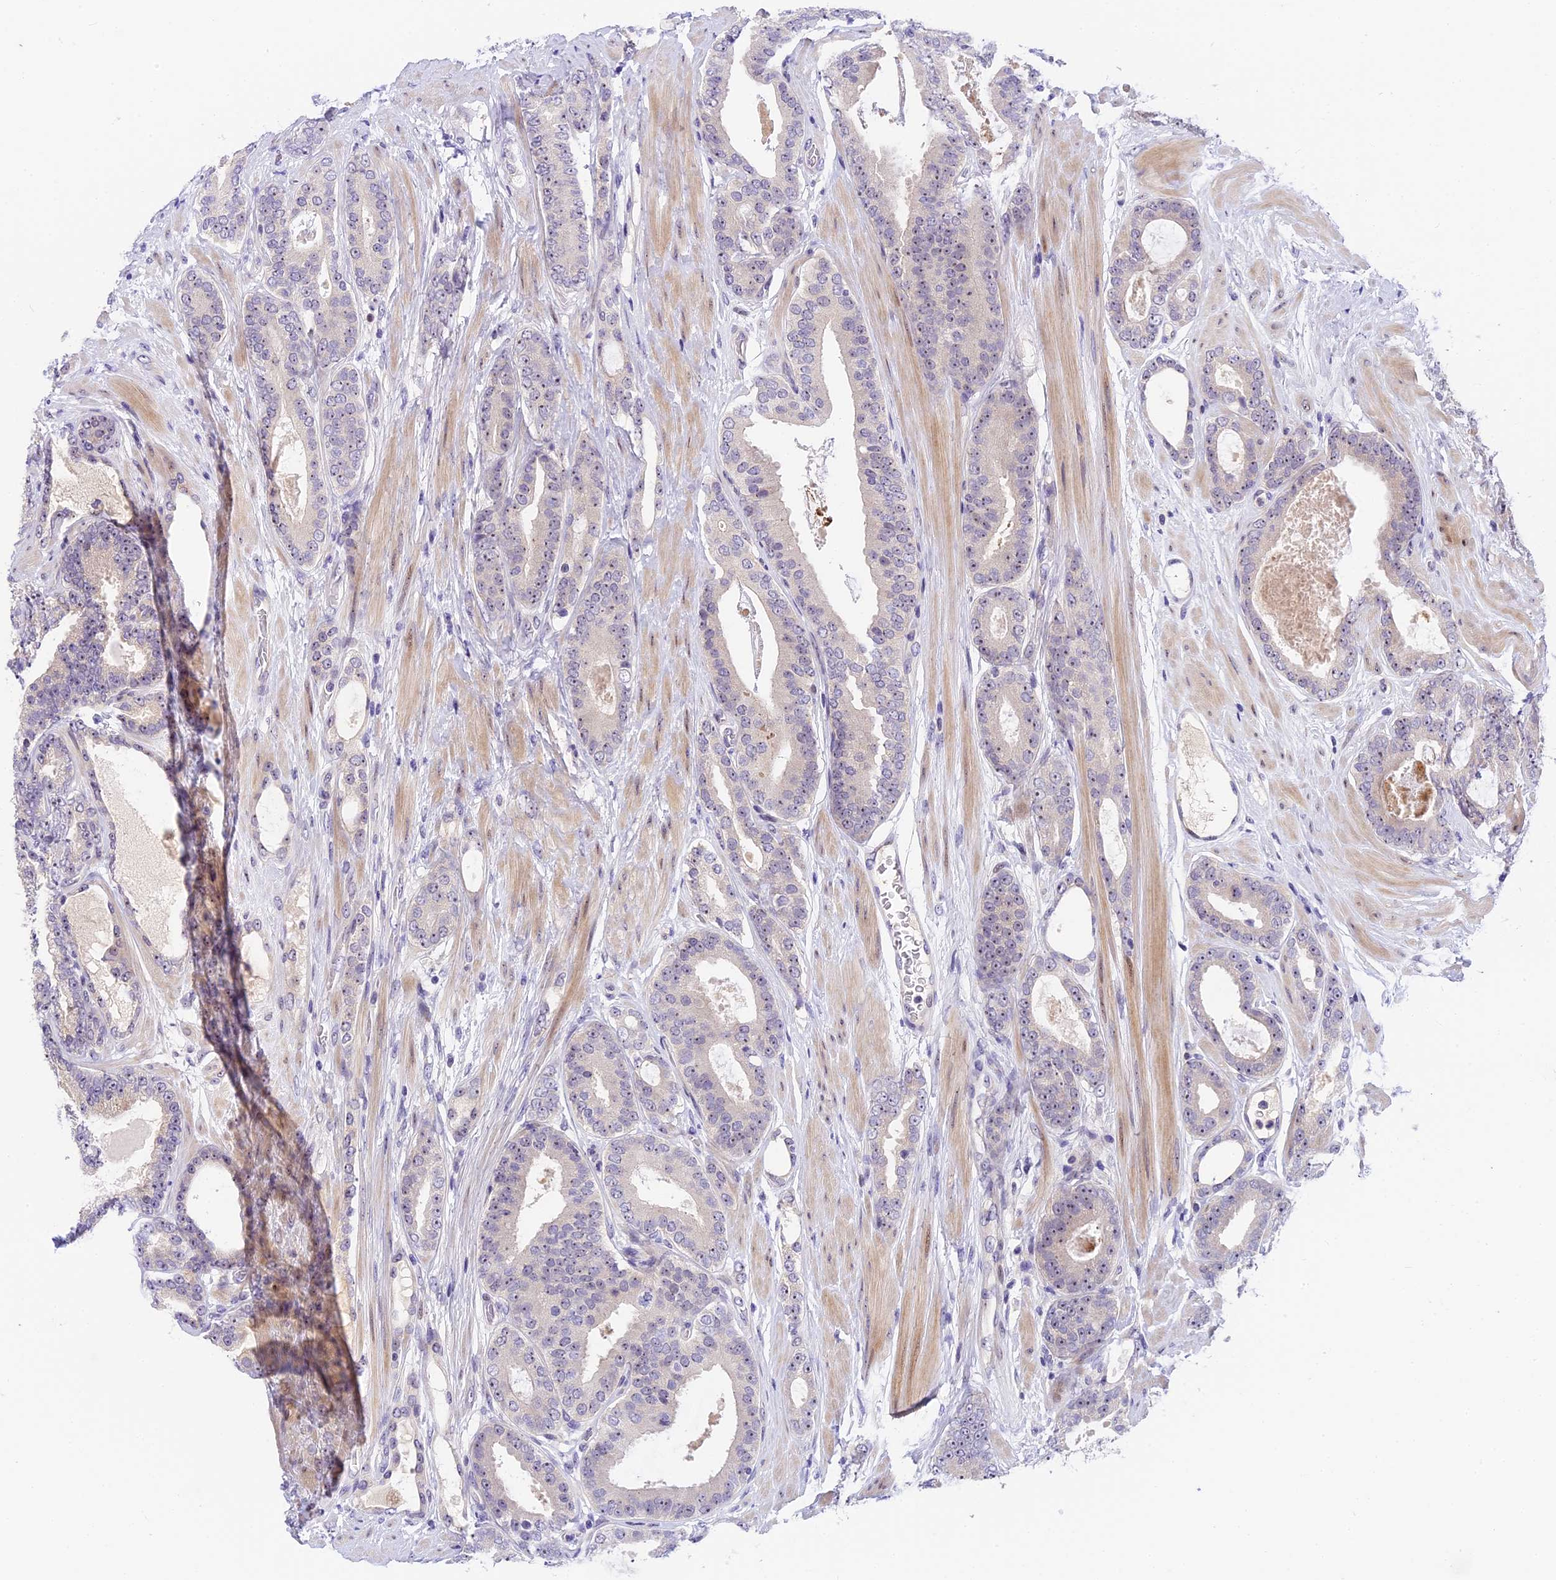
{"staining": {"intensity": "negative", "quantity": "none", "location": "none"}, "tissue": "prostate cancer", "cell_type": "Tumor cells", "image_type": "cancer", "snomed": [{"axis": "morphology", "description": "Adenocarcinoma, High grade"}, {"axis": "topography", "description": "Prostate"}], "caption": "Tumor cells show no significant staining in prostate cancer (high-grade adenocarcinoma). Brightfield microscopy of immunohistochemistry (IHC) stained with DAB (brown) and hematoxylin (blue), captured at high magnification.", "gene": "MIDN", "patient": {"sex": "male", "age": 60}}